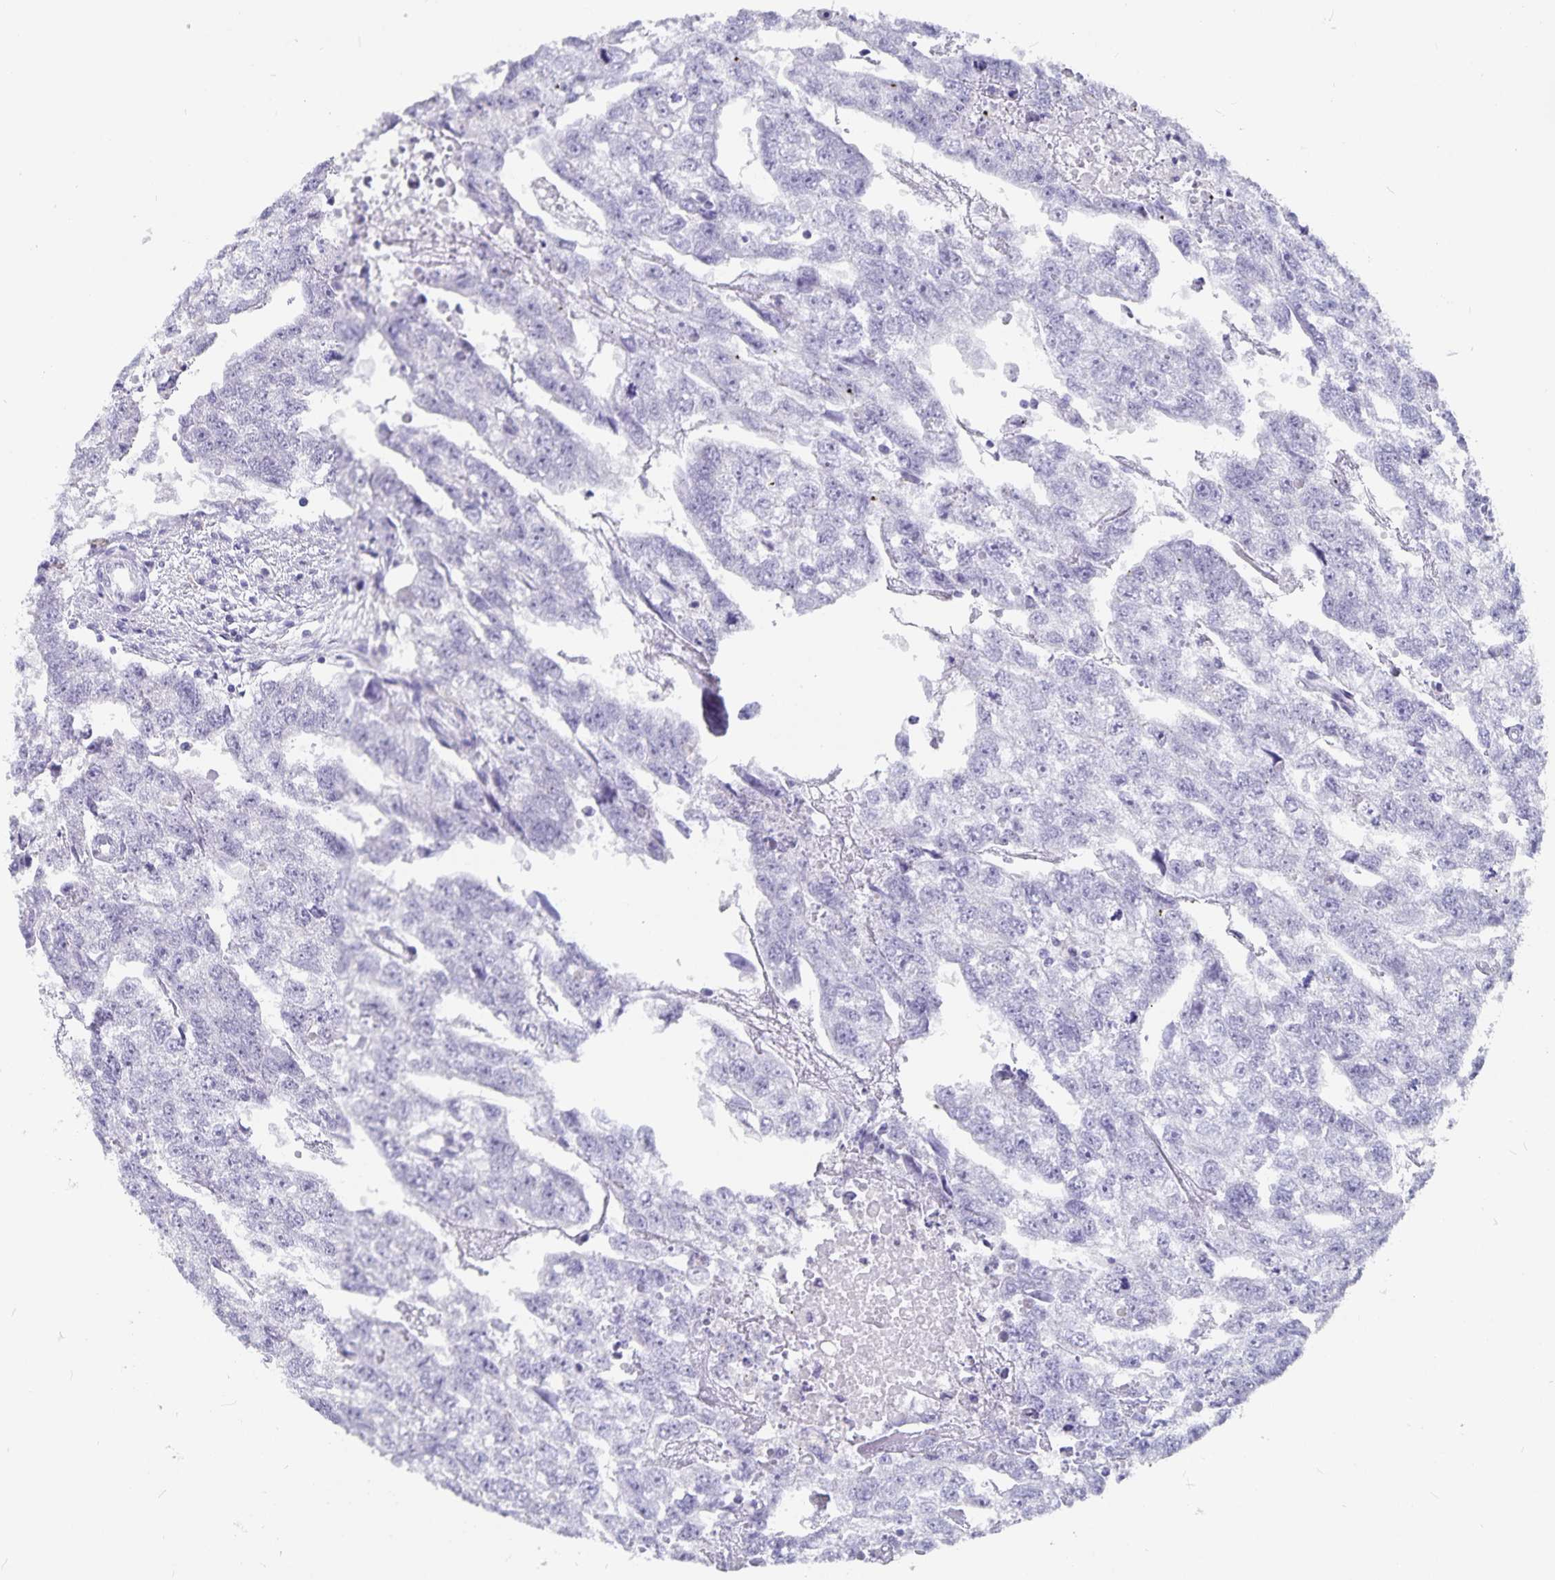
{"staining": {"intensity": "negative", "quantity": "none", "location": "none"}, "tissue": "testis cancer", "cell_type": "Tumor cells", "image_type": "cancer", "snomed": [{"axis": "morphology", "description": "Carcinoma, Embryonal, NOS"}, {"axis": "morphology", "description": "Teratoma, malignant, NOS"}, {"axis": "topography", "description": "Testis"}], "caption": "Testis cancer stained for a protein using immunohistochemistry (IHC) reveals no staining tumor cells.", "gene": "PLAC1", "patient": {"sex": "male", "age": 44}}